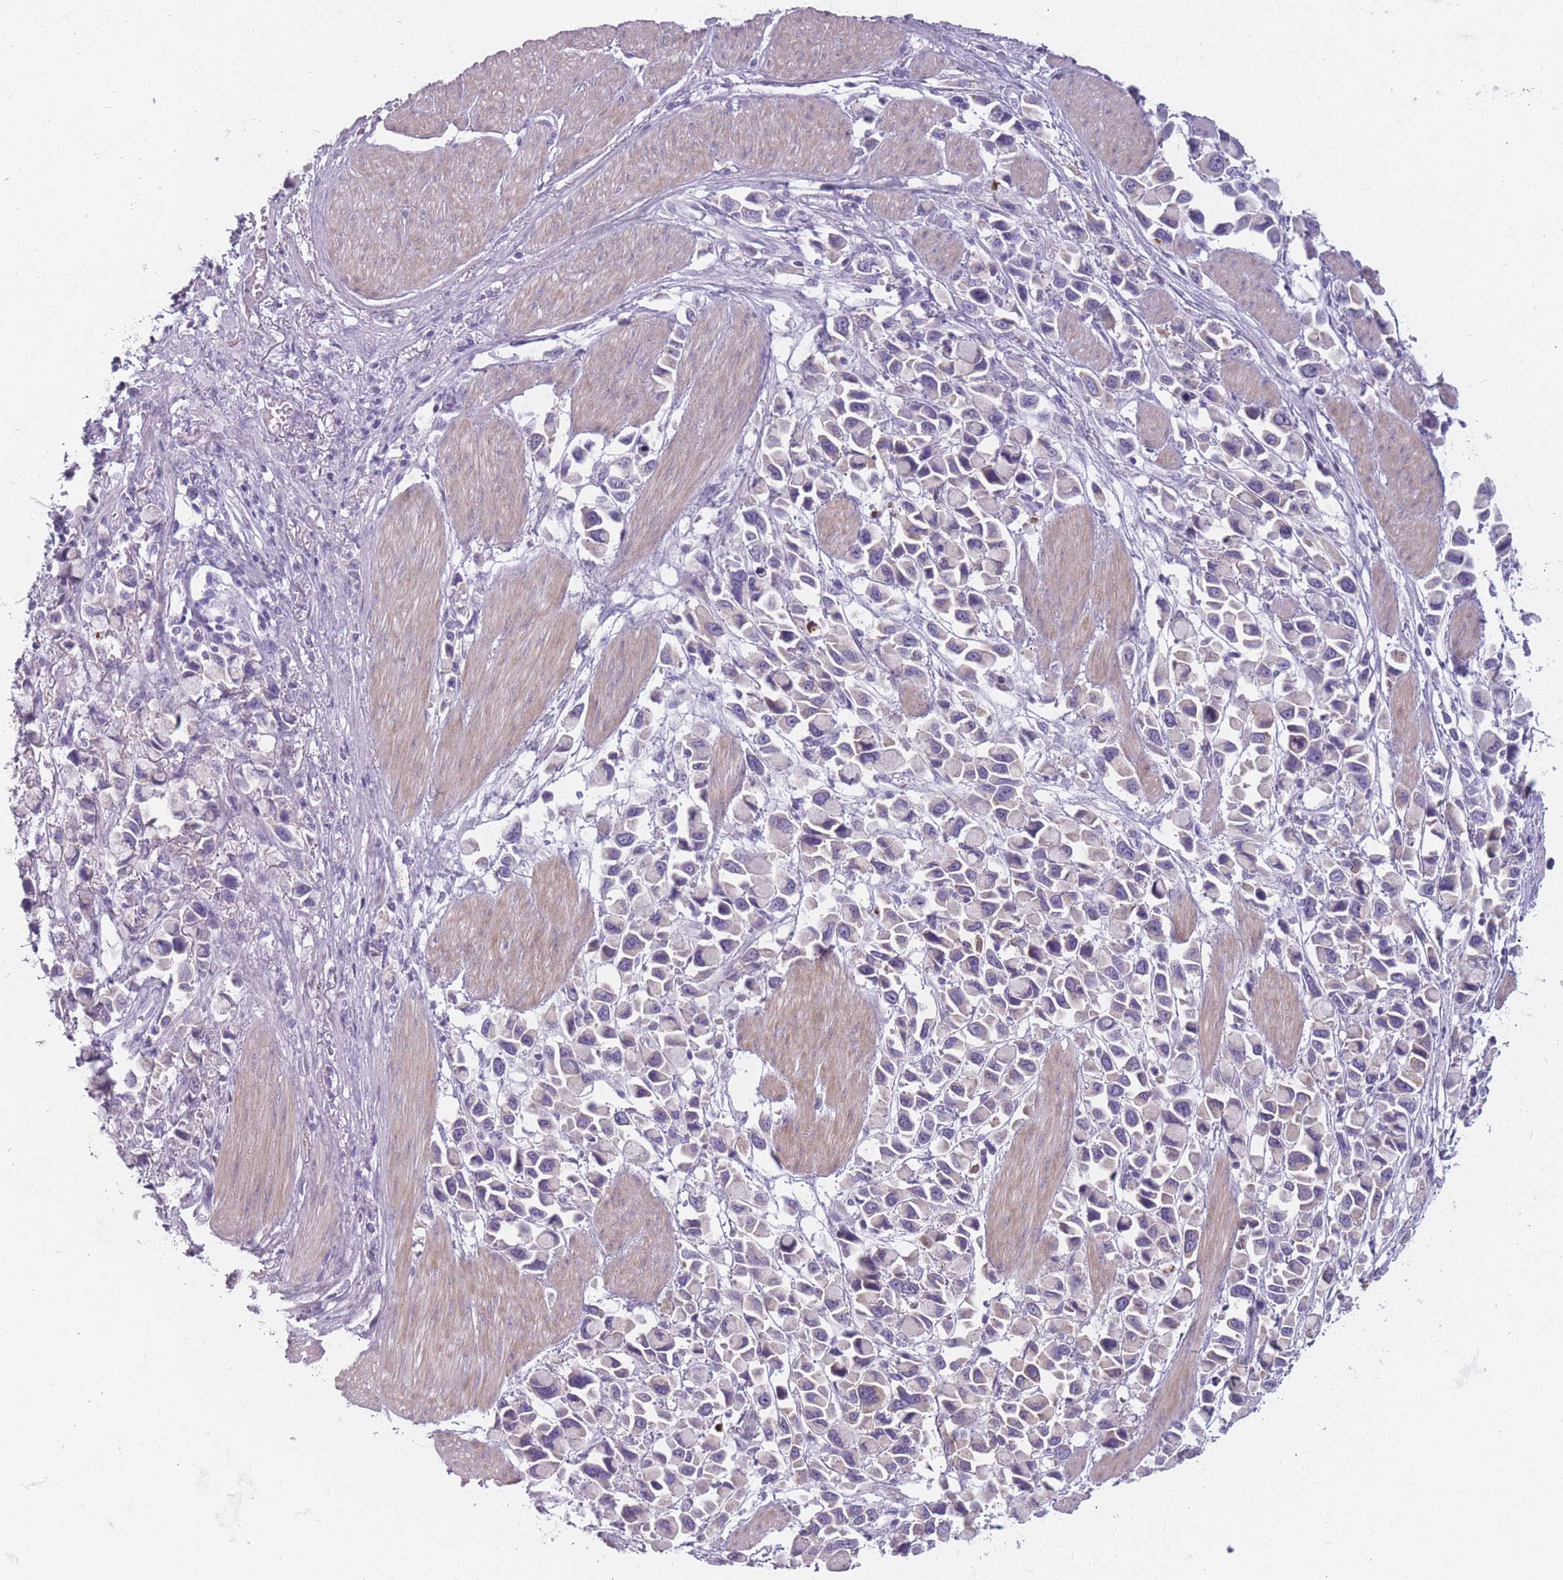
{"staining": {"intensity": "negative", "quantity": "none", "location": "none"}, "tissue": "stomach cancer", "cell_type": "Tumor cells", "image_type": "cancer", "snomed": [{"axis": "morphology", "description": "Adenocarcinoma, NOS"}, {"axis": "topography", "description": "Stomach"}], "caption": "DAB immunohistochemical staining of human stomach adenocarcinoma displays no significant expression in tumor cells.", "gene": "PPFIA3", "patient": {"sex": "female", "age": 81}}